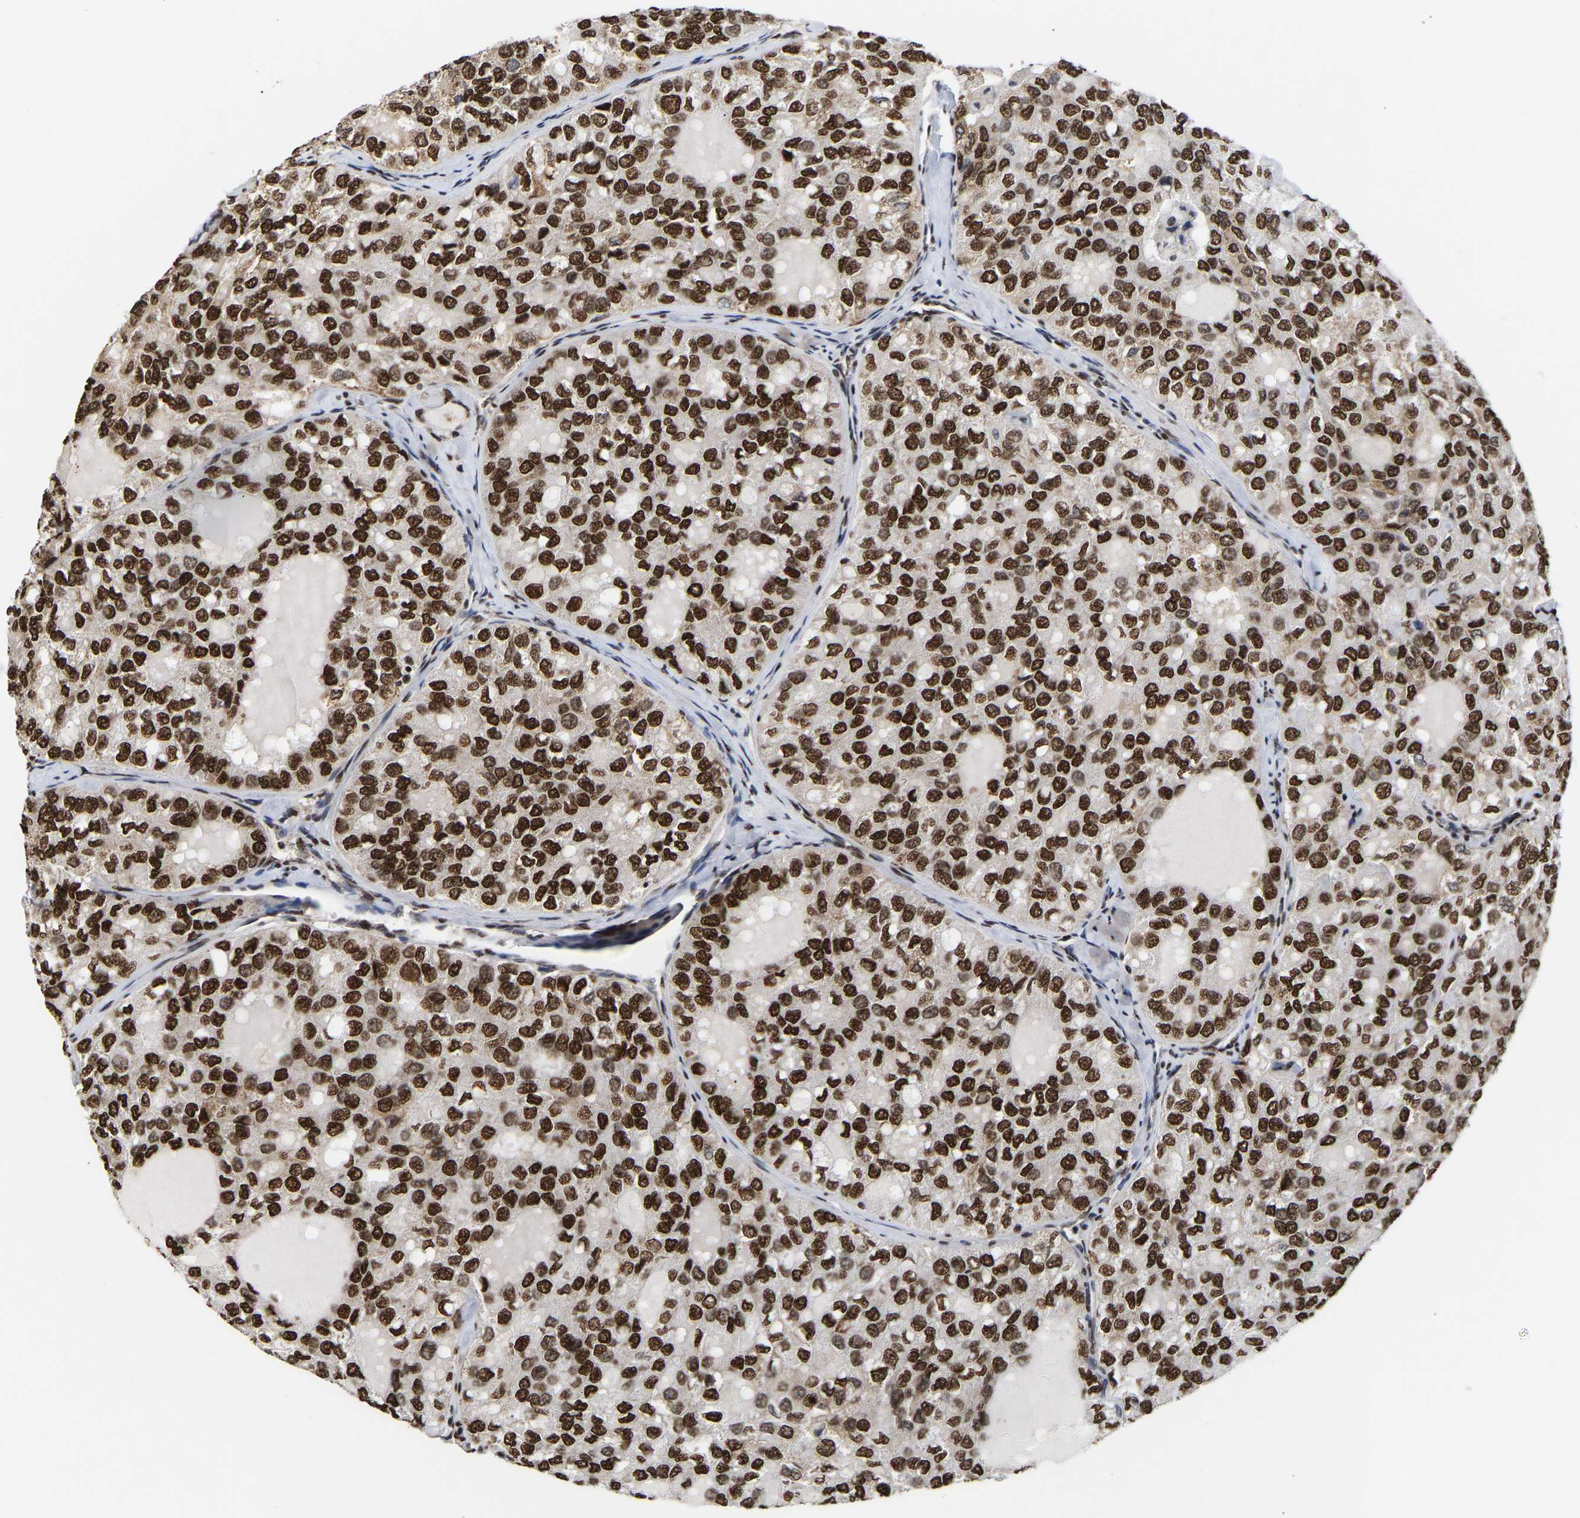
{"staining": {"intensity": "strong", "quantity": ">75%", "location": "nuclear"}, "tissue": "thyroid cancer", "cell_type": "Tumor cells", "image_type": "cancer", "snomed": [{"axis": "morphology", "description": "Follicular adenoma carcinoma, NOS"}, {"axis": "topography", "description": "Thyroid gland"}], "caption": "A brown stain highlights strong nuclear staining of a protein in human thyroid cancer (follicular adenoma carcinoma) tumor cells. (Brightfield microscopy of DAB IHC at high magnification).", "gene": "PSIP1", "patient": {"sex": "male", "age": 75}}